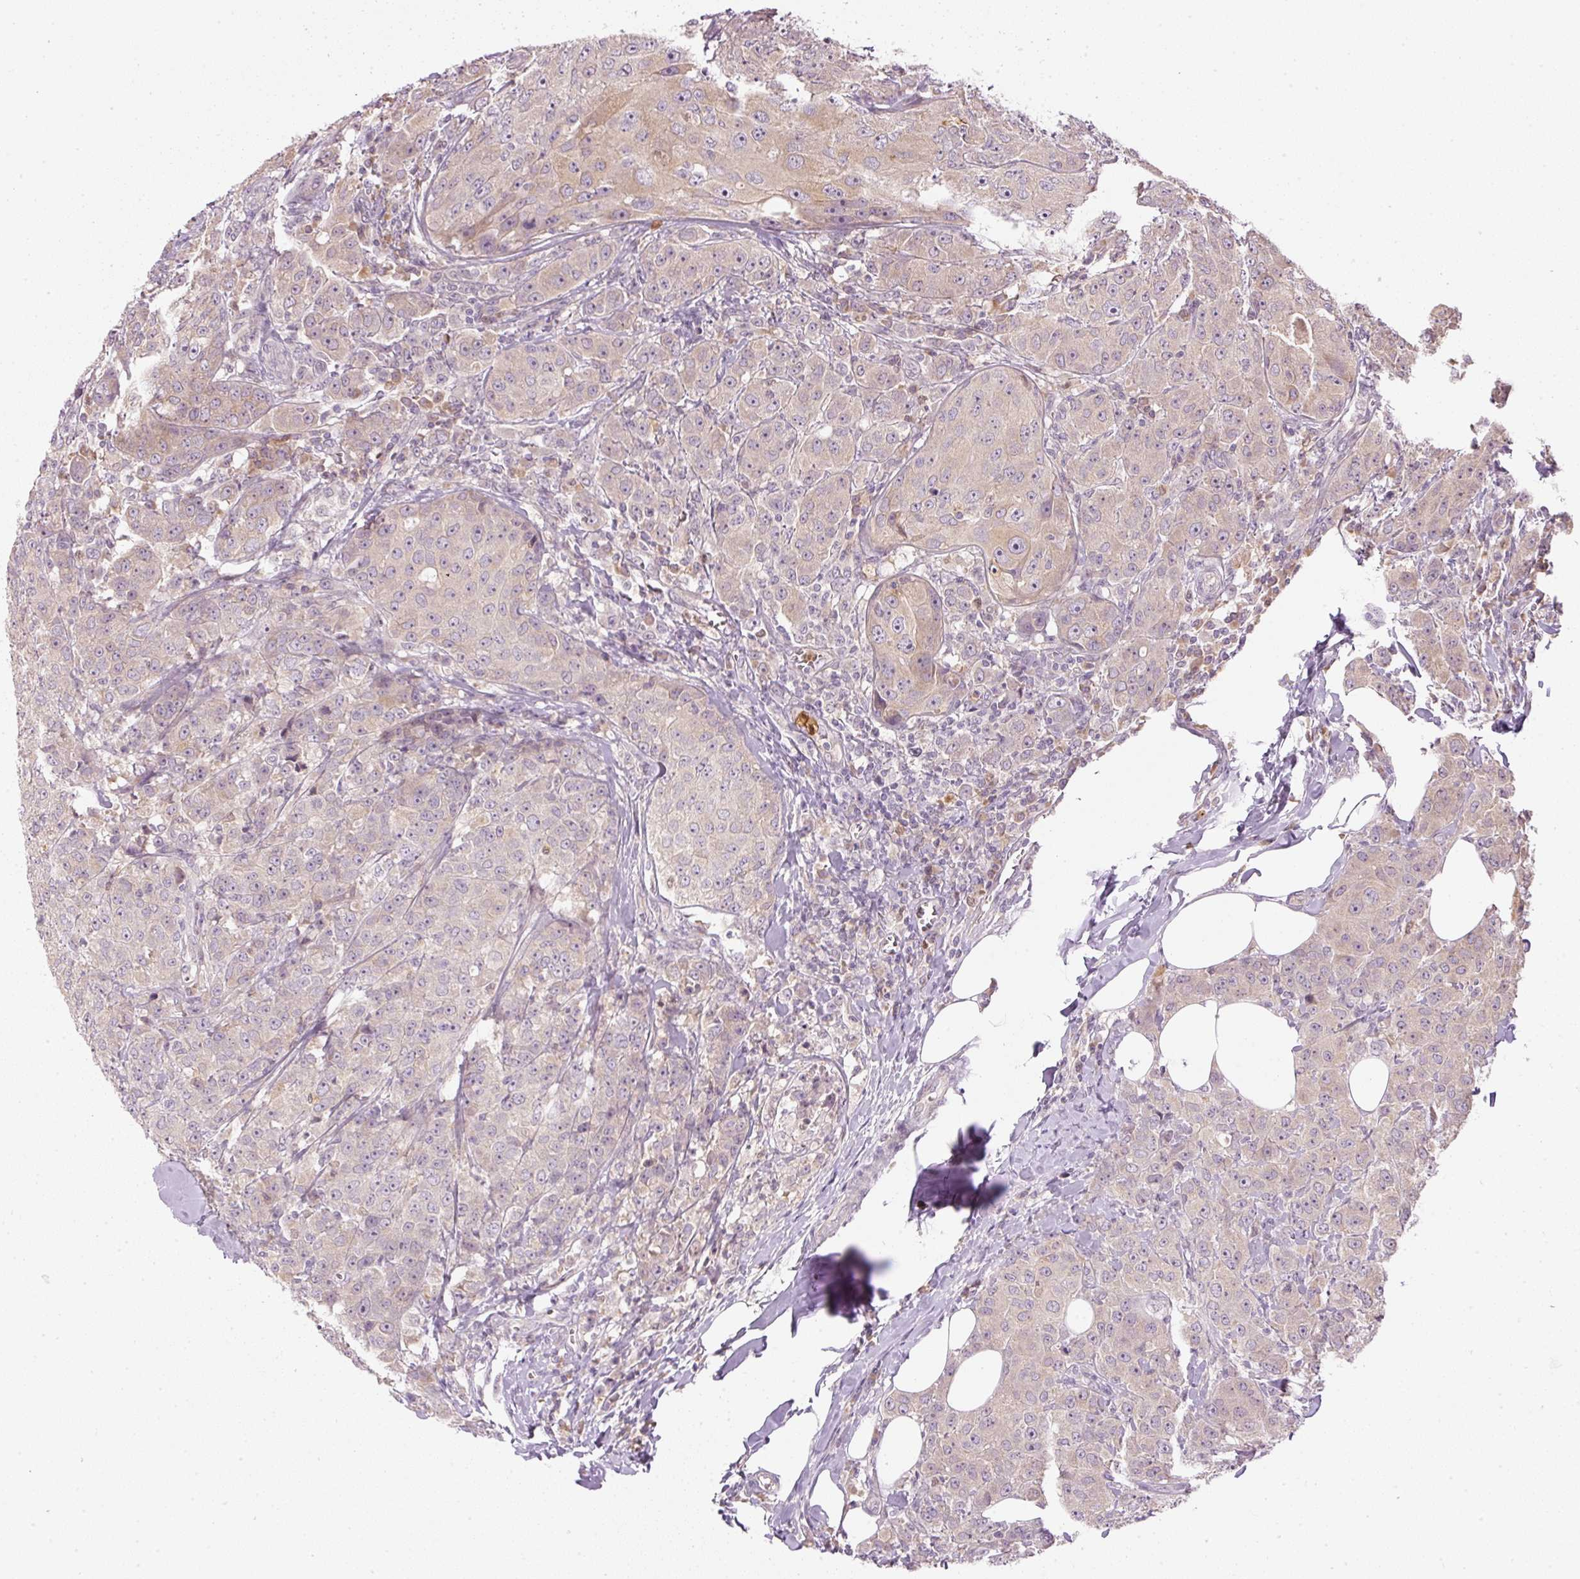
{"staining": {"intensity": "negative", "quantity": "none", "location": "none"}, "tissue": "breast cancer", "cell_type": "Tumor cells", "image_type": "cancer", "snomed": [{"axis": "morphology", "description": "Duct carcinoma"}, {"axis": "topography", "description": "Breast"}], "caption": "This micrograph is of breast cancer (infiltrating ductal carcinoma) stained with immunohistochemistry to label a protein in brown with the nuclei are counter-stained blue. There is no staining in tumor cells.", "gene": "CTTNBP2", "patient": {"sex": "female", "age": 43}}